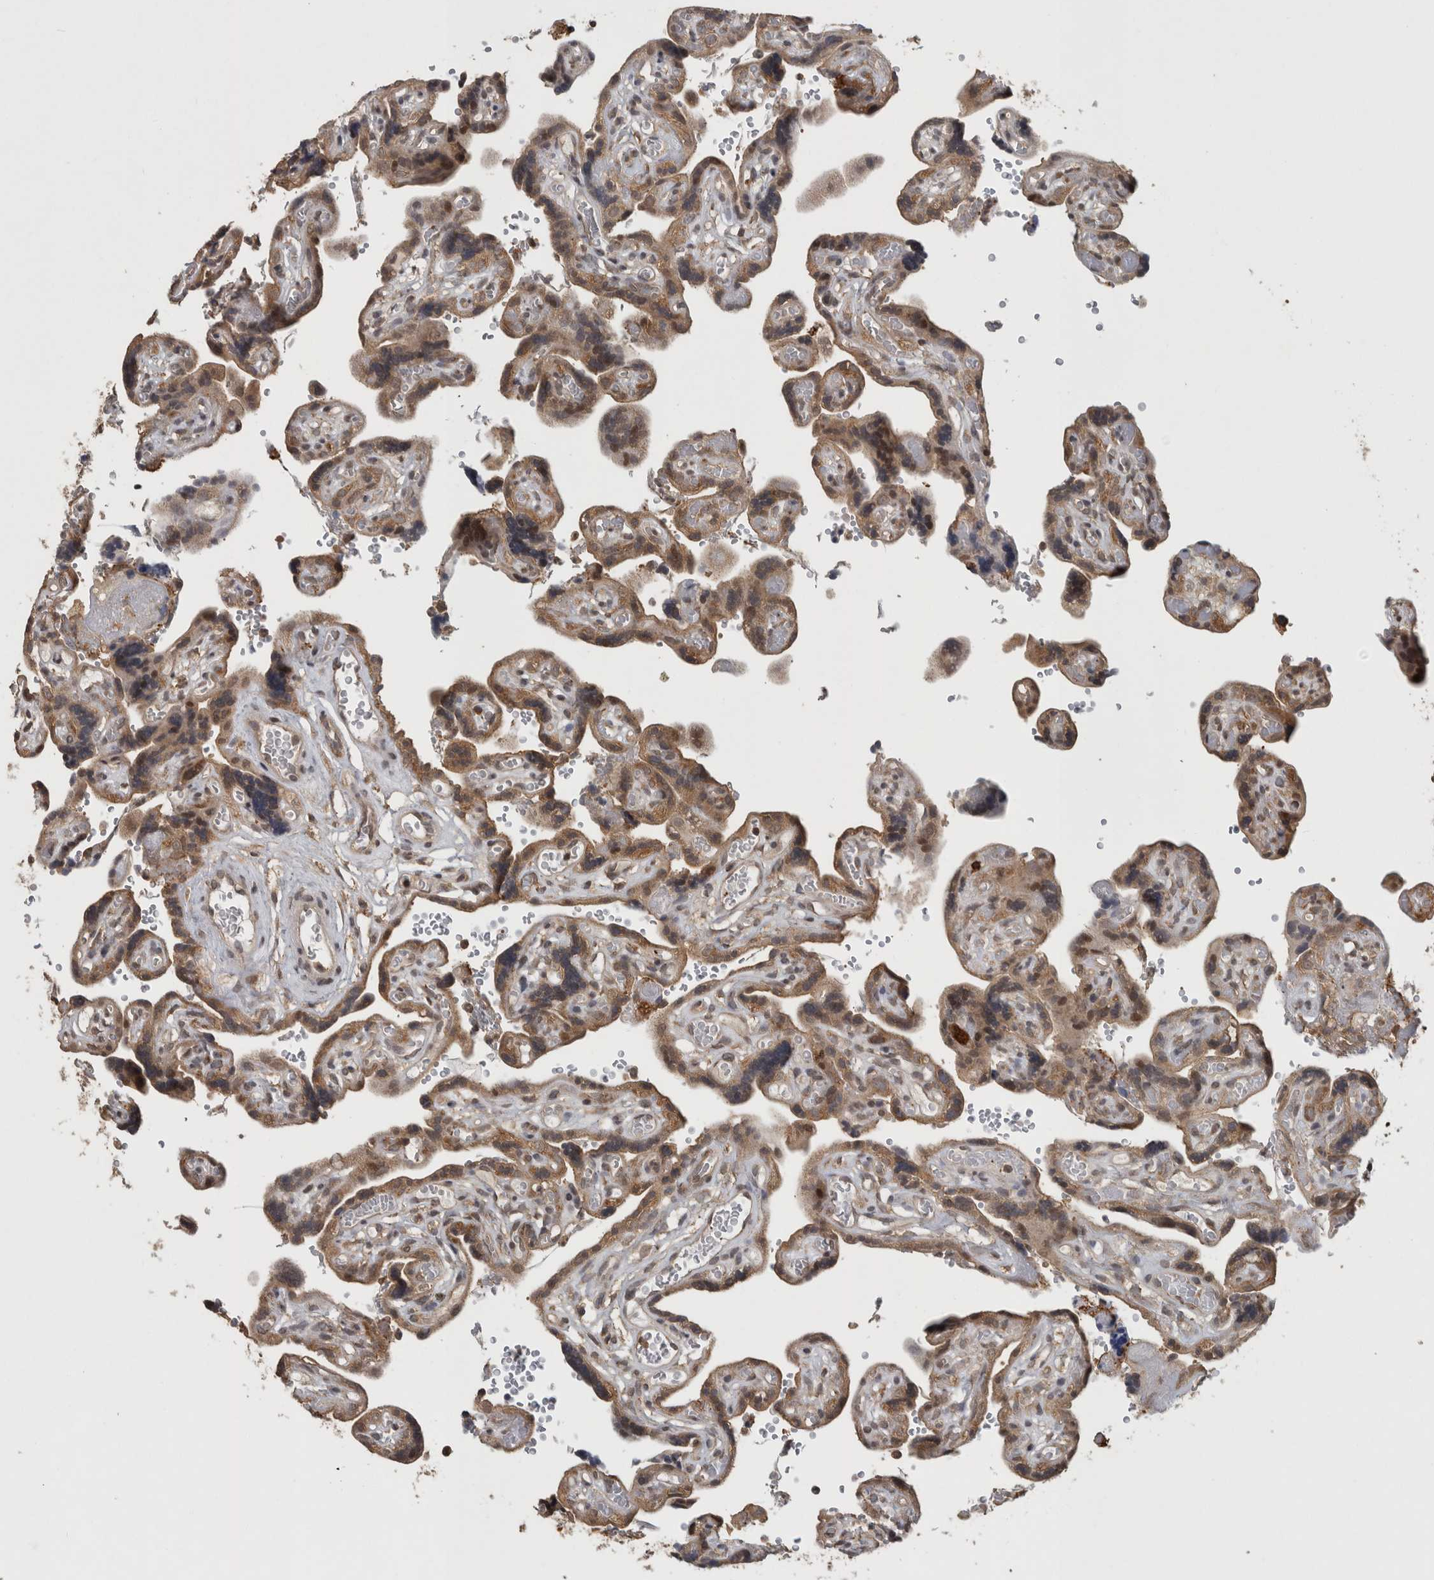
{"staining": {"intensity": "moderate", "quantity": ">75%", "location": "cytoplasmic/membranous"}, "tissue": "placenta", "cell_type": "Decidual cells", "image_type": "normal", "snomed": [{"axis": "morphology", "description": "Normal tissue, NOS"}, {"axis": "topography", "description": "Placenta"}], "caption": "Immunohistochemical staining of unremarkable human placenta displays moderate cytoplasmic/membranous protein positivity in approximately >75% of decidual cells. (brown staining indicates protein expression, while blue staining denotes nuclei).", "gene": "ATXN2", "patient": {"sex": "female", "age": 30}}